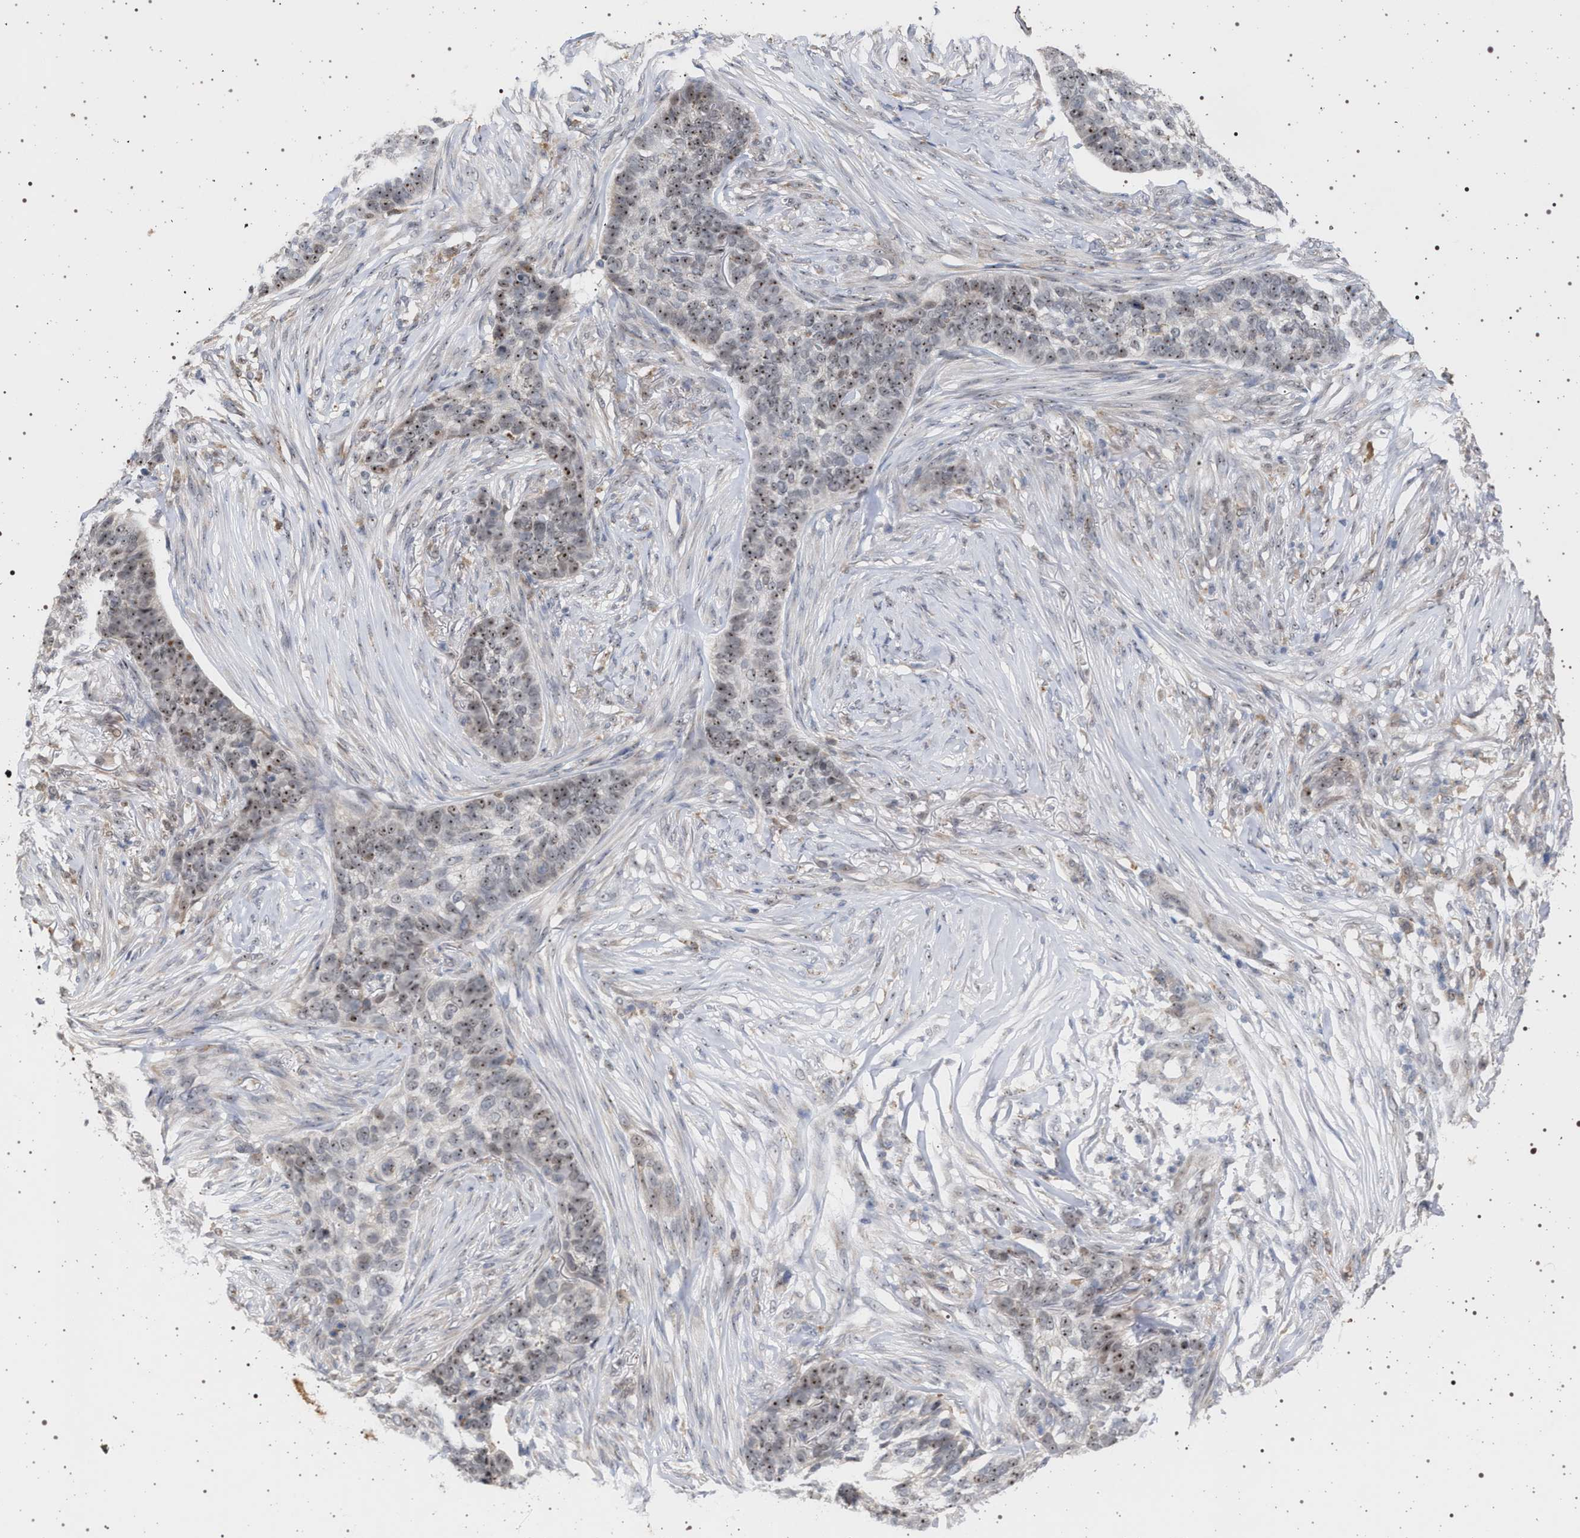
{"staining": {"intensity": "moderate", "quantity": "25%-75%", "location": "nuclear"}, "tissue": "skin cancer", "cell_type": "Tumor cells", "image_type": "cancer", "snomed": [{"axis": "morphology", "description": "Basal cell carcinoma"}, {"axis": "topography", "description": "Skin"}], "caption": "Skin cancer stained with DAB IHC demonstrates medium levels of moderate nuclear positivity in approximately 25%-75% of tumor cells.", "gene": "ELAC2", "patient": {"sex": "male", "age": 85}}